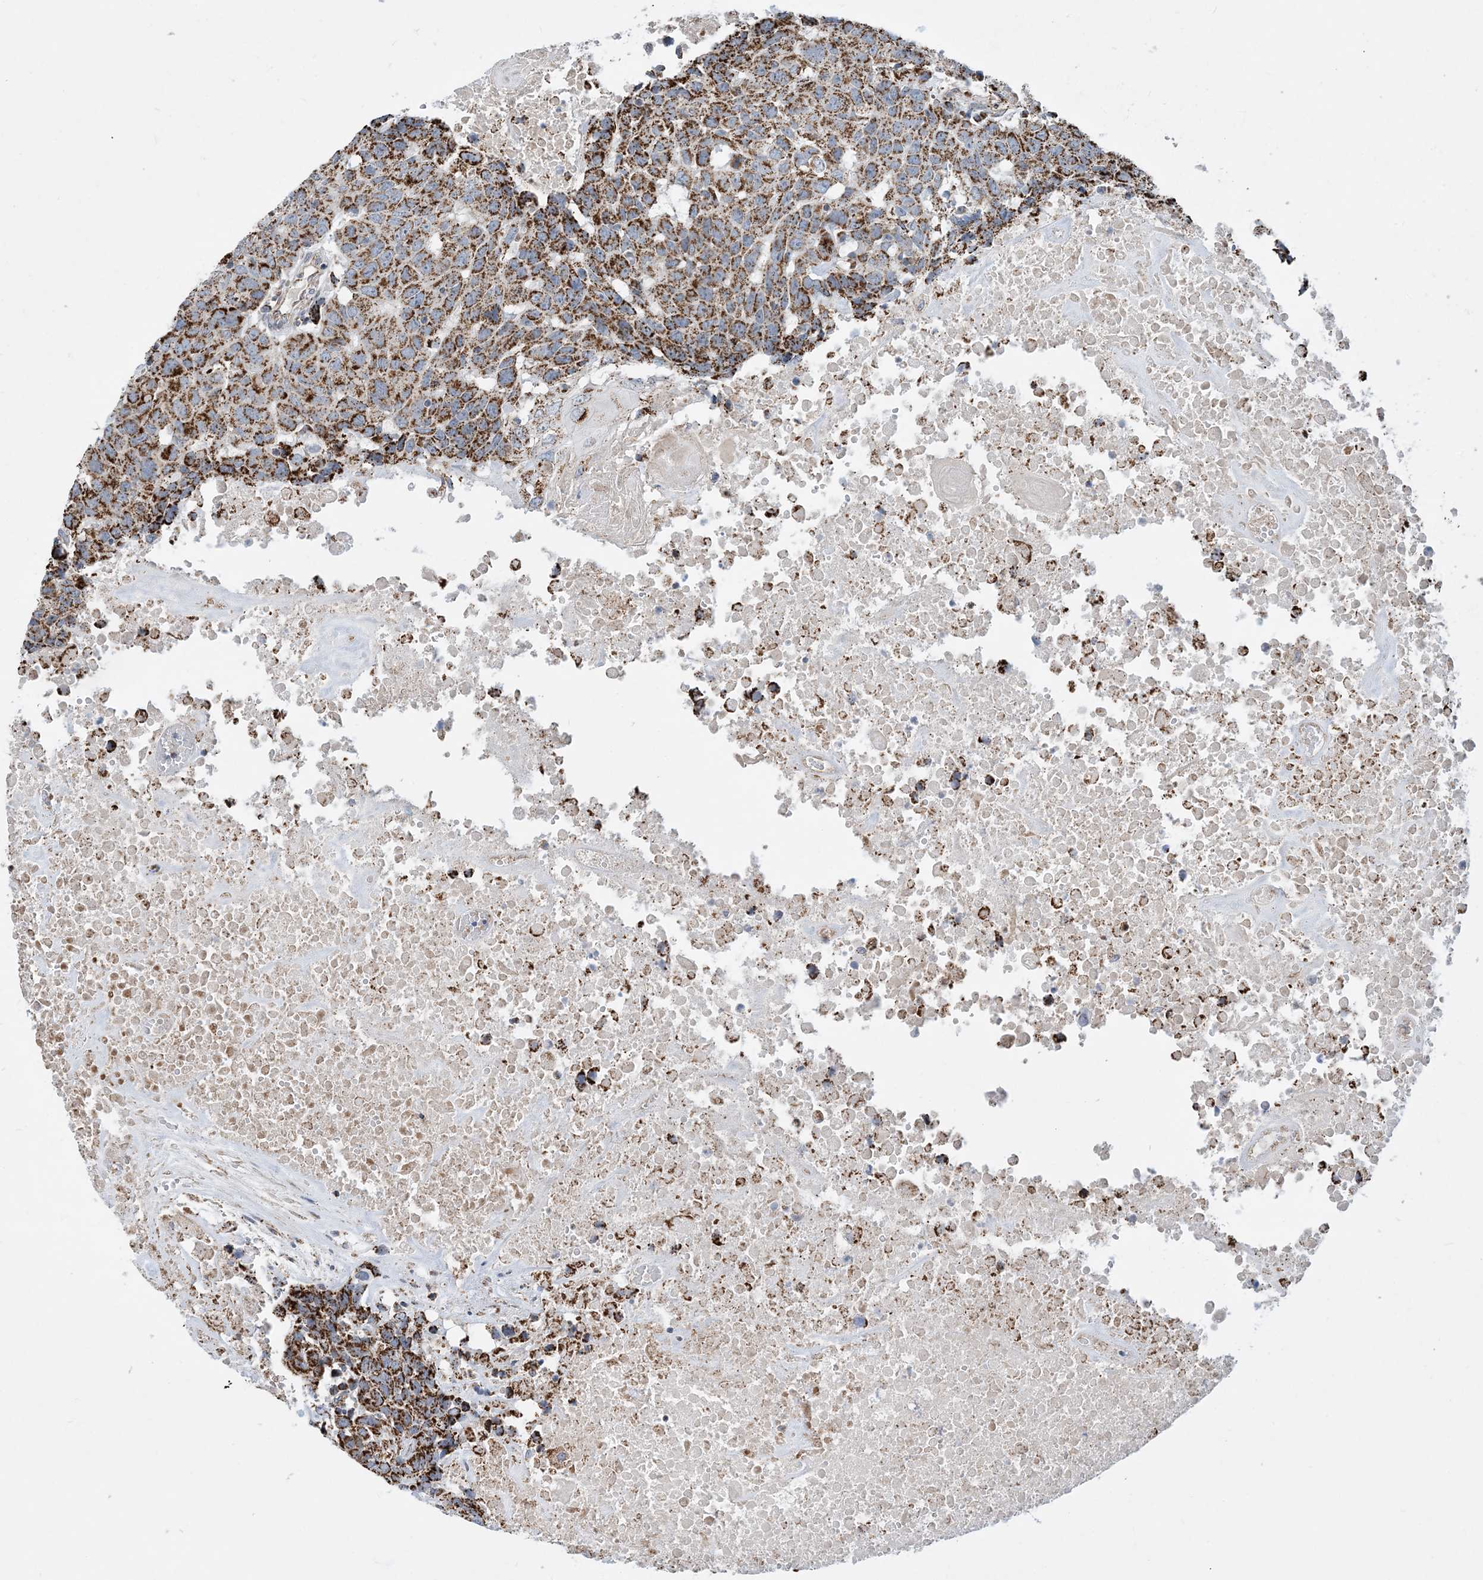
{"staining": {"intensity": "strong", "quantity": ">75%", "location": "cytoplasmic/membranous"}, "tissue": "head and neck cancer", "cell_type": "Tumor cells", "image_type": "cancer", "snomed": [{"axis": "morphology", "description": "Squamous cell carcinoma, NOS"}, {"axis": "topography", "description": "Head-Neck"}], "caption": "Protein analysis of squamous cell carcinoma (head and neck) tissue shows strong cytoplasmic/membranous positivity in approximately >75% of tumor cells. (DAB (3,3'-diaminobenzidine) IHC, brown staining for protein, blue staining for nuclei).", "gene": "PCDHGA1", "patient": {"sex": "male", "age": 66}}